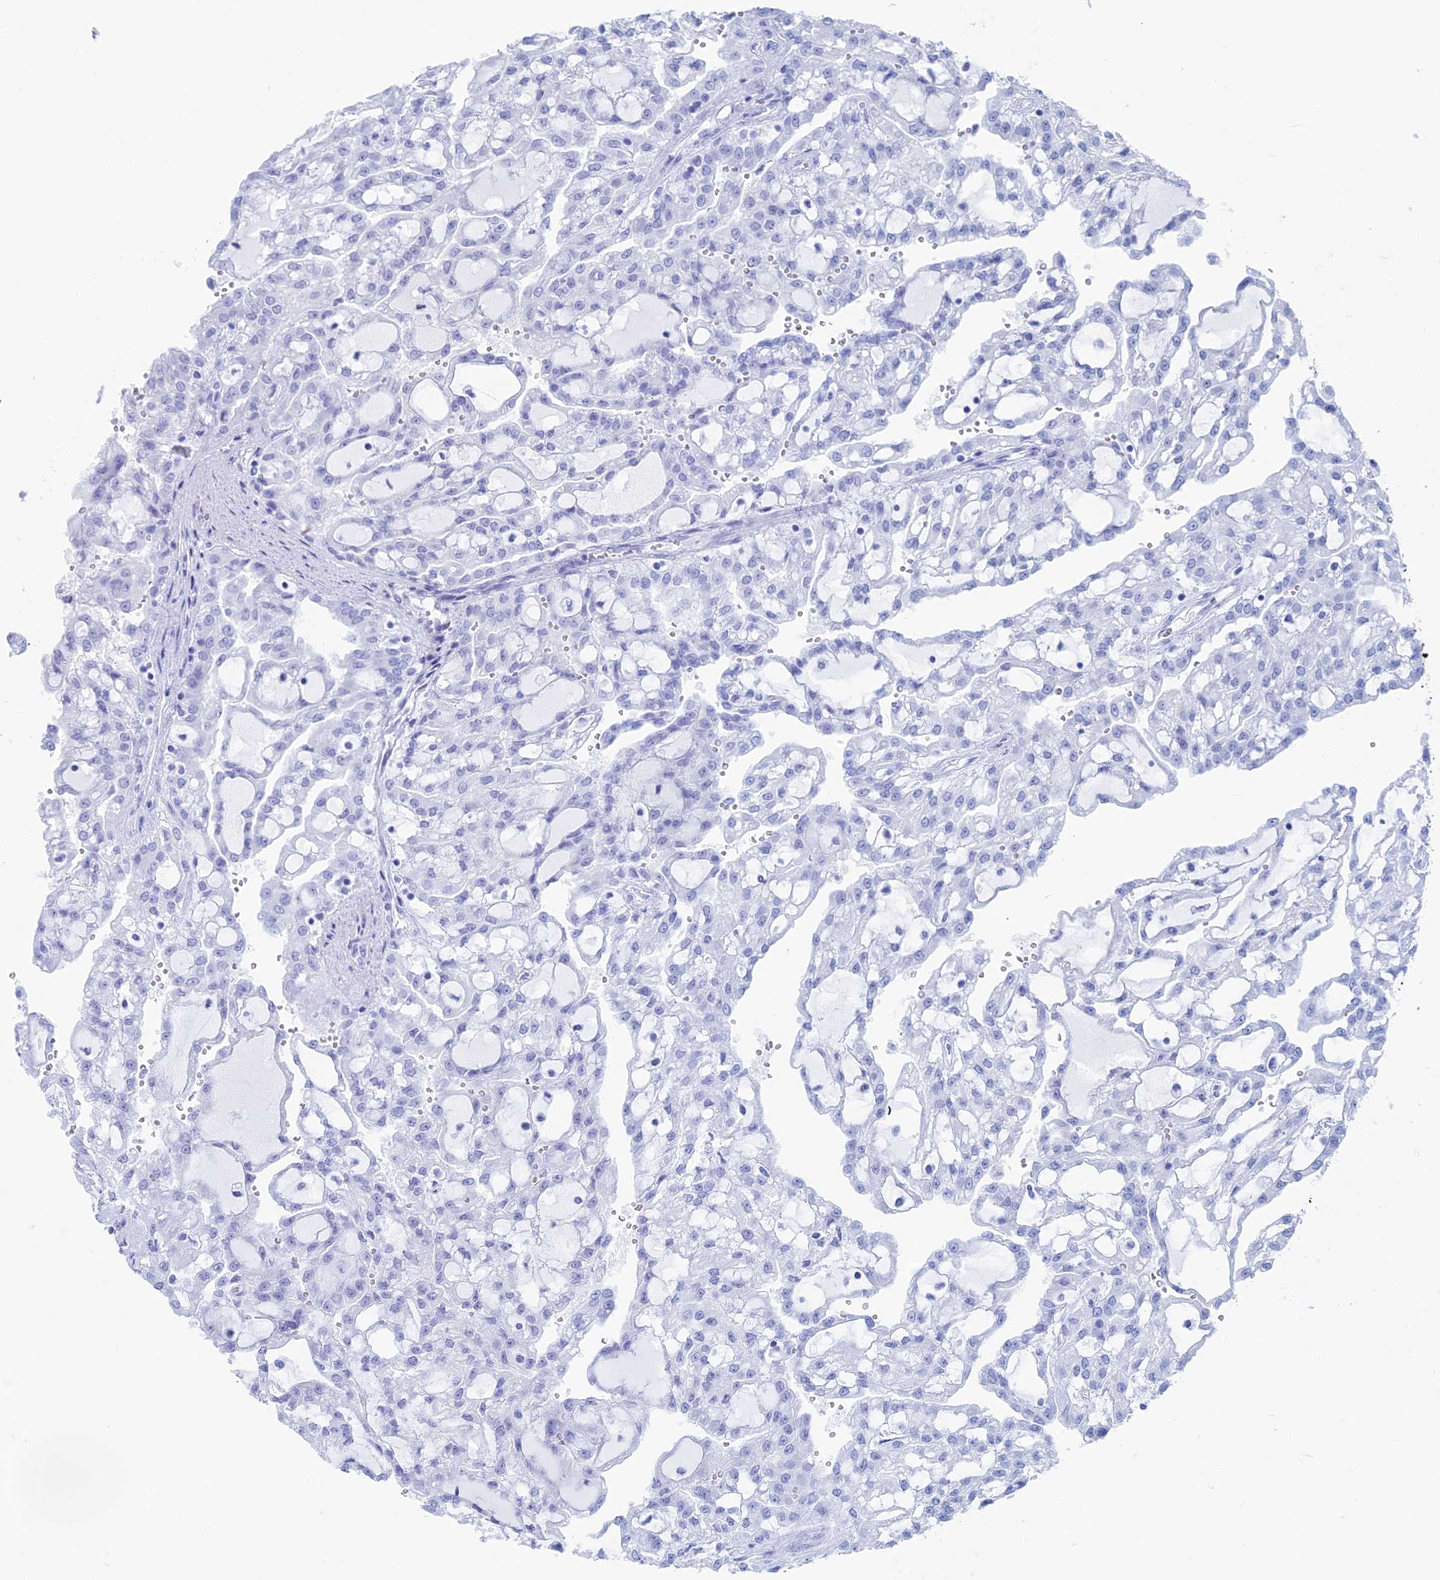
{"staining": {"intensity": "negative", "quantity": "none", "location": "none"}, "tissue": "renal cancer", "cell_type": "Tumor cells", "image_type": "cancer", "snomed": [{"axis": "morphology", "description": "Adenocarcinoma, NOS"}, {"axis": "topography", "description": "Kidney"}], "caption": "An image of human renal cancer (adenocarcinoma) is negative for staining in tumor cells.", "gene": "TBC1D30", "patient": {"sex": "male", "age": 63}}